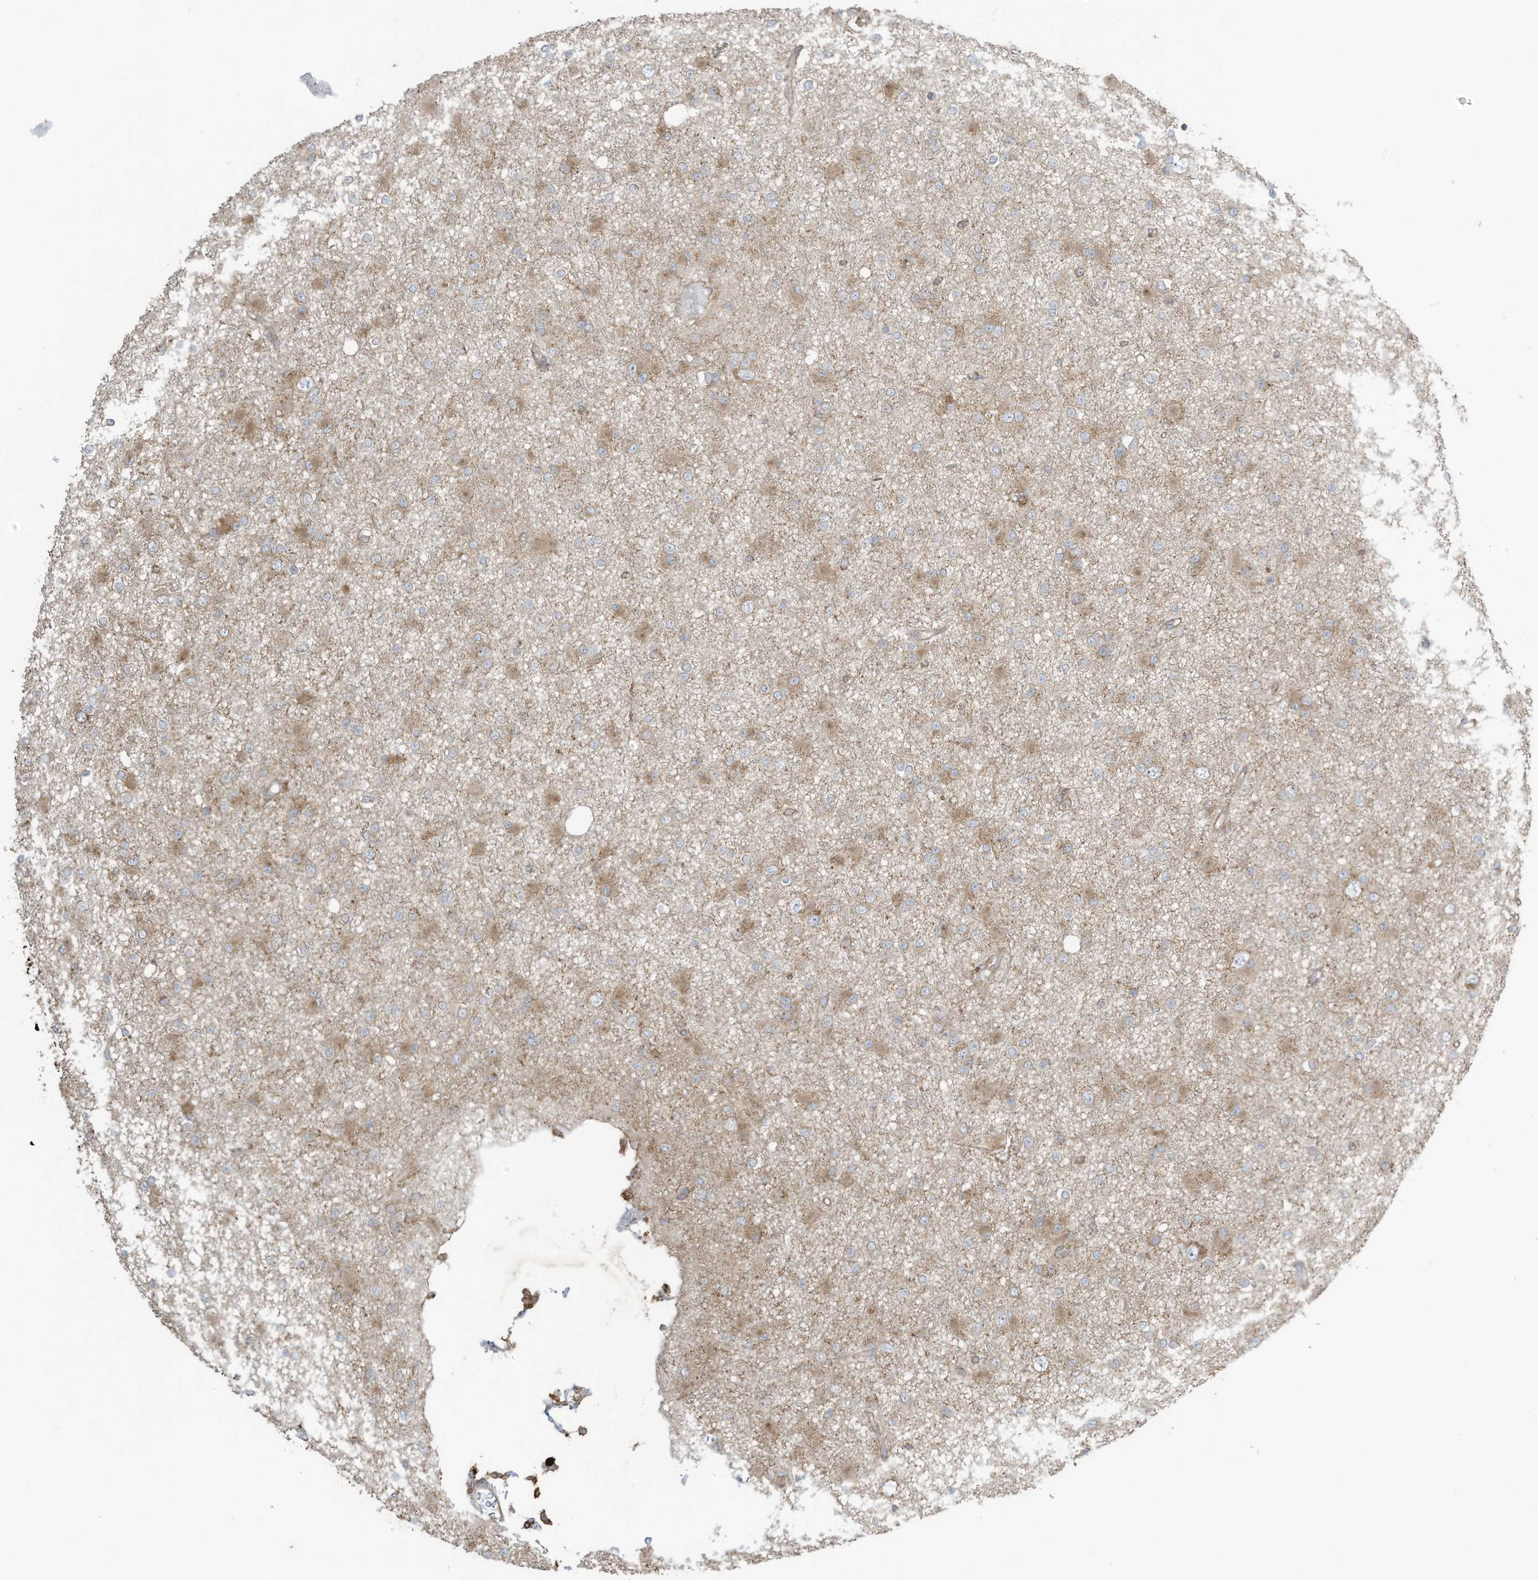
{"staining": {"intensity": "weak", "quantity": "25%-75%", "location": "cytoplasmic/membranous"}, "tissue": "glioma", "cell_type": "Tumor cells", "image_type": "cancer", "snomed": [{"axis": "morphology", "description": "Glioma, malignant, Low grade"}, {"axis": "topography", "description": "Brain"}], "caption": "Glioma stained with DAB IHC exhibits low levels of weak cytoplasmic/membranous positivity in about 25%-75% of tumor cells.", "gene": "CGAS", "patient": {"sex": "female", "age": 22}}